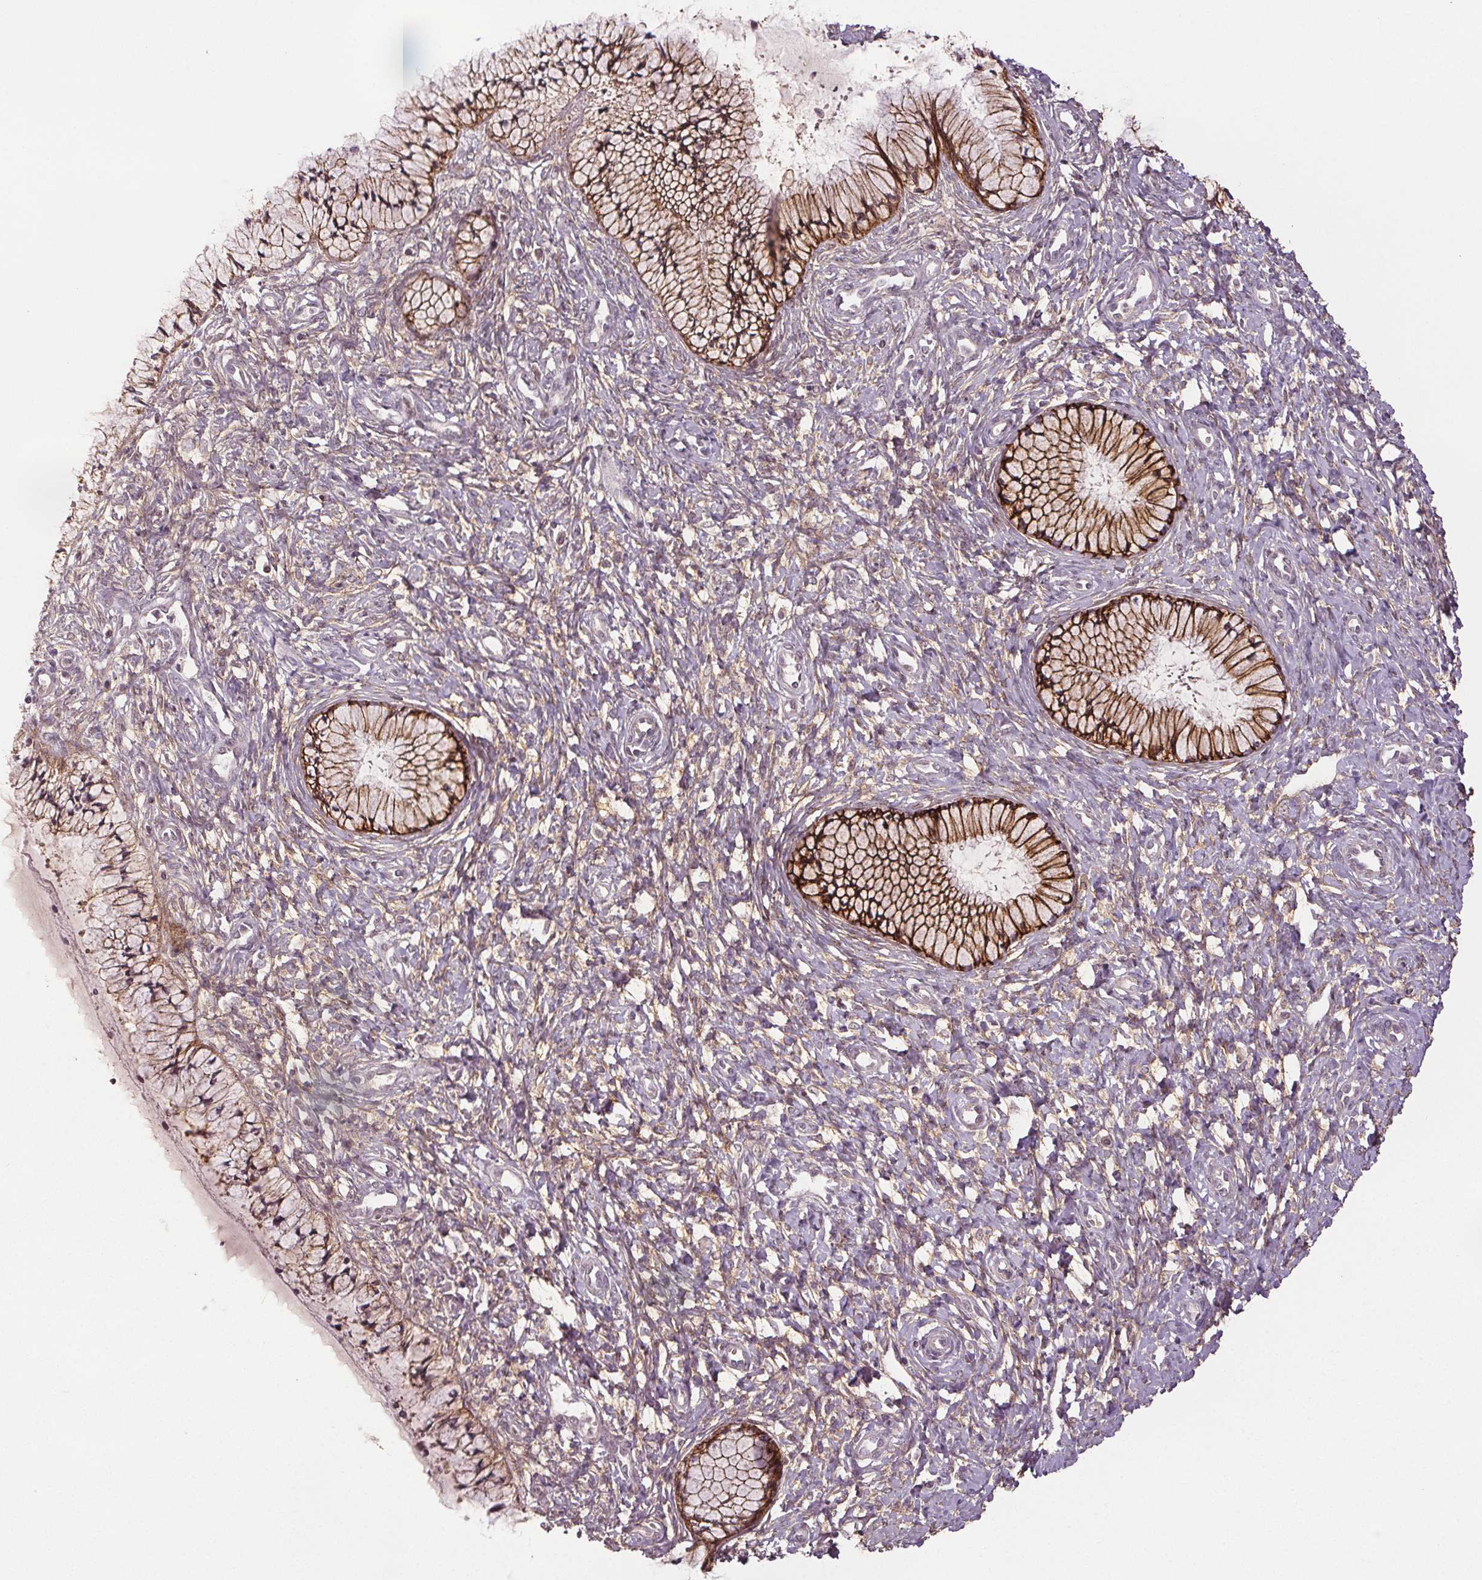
{"staining": {"intensity": "strong", "quantity": "25%-75%", "location": "cytoplasmic/membranous"}, "tissue": "cervix", "cell_type": "Glandular cells", "image_type": "normal", "snomed": [{"axis": "morphology", "description": "Normal tissue, NOS"}, {"axis": "topography", "description": "Cervix"}], "caption": "Glandular cells demonstrate strong cytoplasmic/membranous staining in about 25%-75% of cells in normal cervix.", "gene": "EPHB3", "patient": {"sex": "female", "age": 37}}